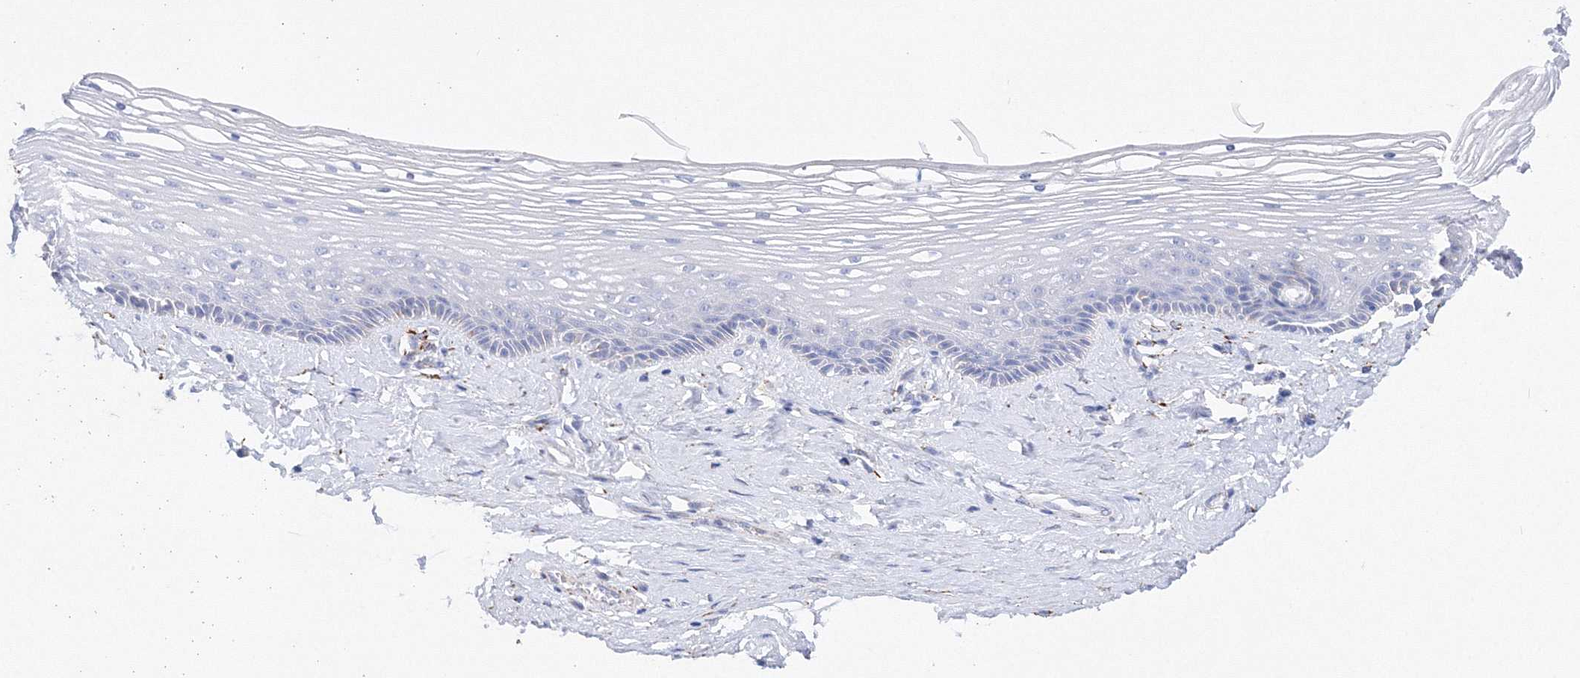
{"staining": {"intensity": "moderate", "quantity": "<25%", "location": "cytoplasmic/membranous"}, "tissue": "vagina", "cell_type": "Squamous epithelial cells", "image_type": "normal", "snomed": [{"axis": "morphology", "description": "Normal tissue, NOS"}, {"axis": "topography", "description": "Vagina"}], "caption": "Protein expression by immunohistochemistry exhibits moderate cytoplasmic/membranous positivity in about <25% of squamous epithelial cells in benign vagina.", "gene": "MERTK", "patient": {"sex": "female", "age": 46}}